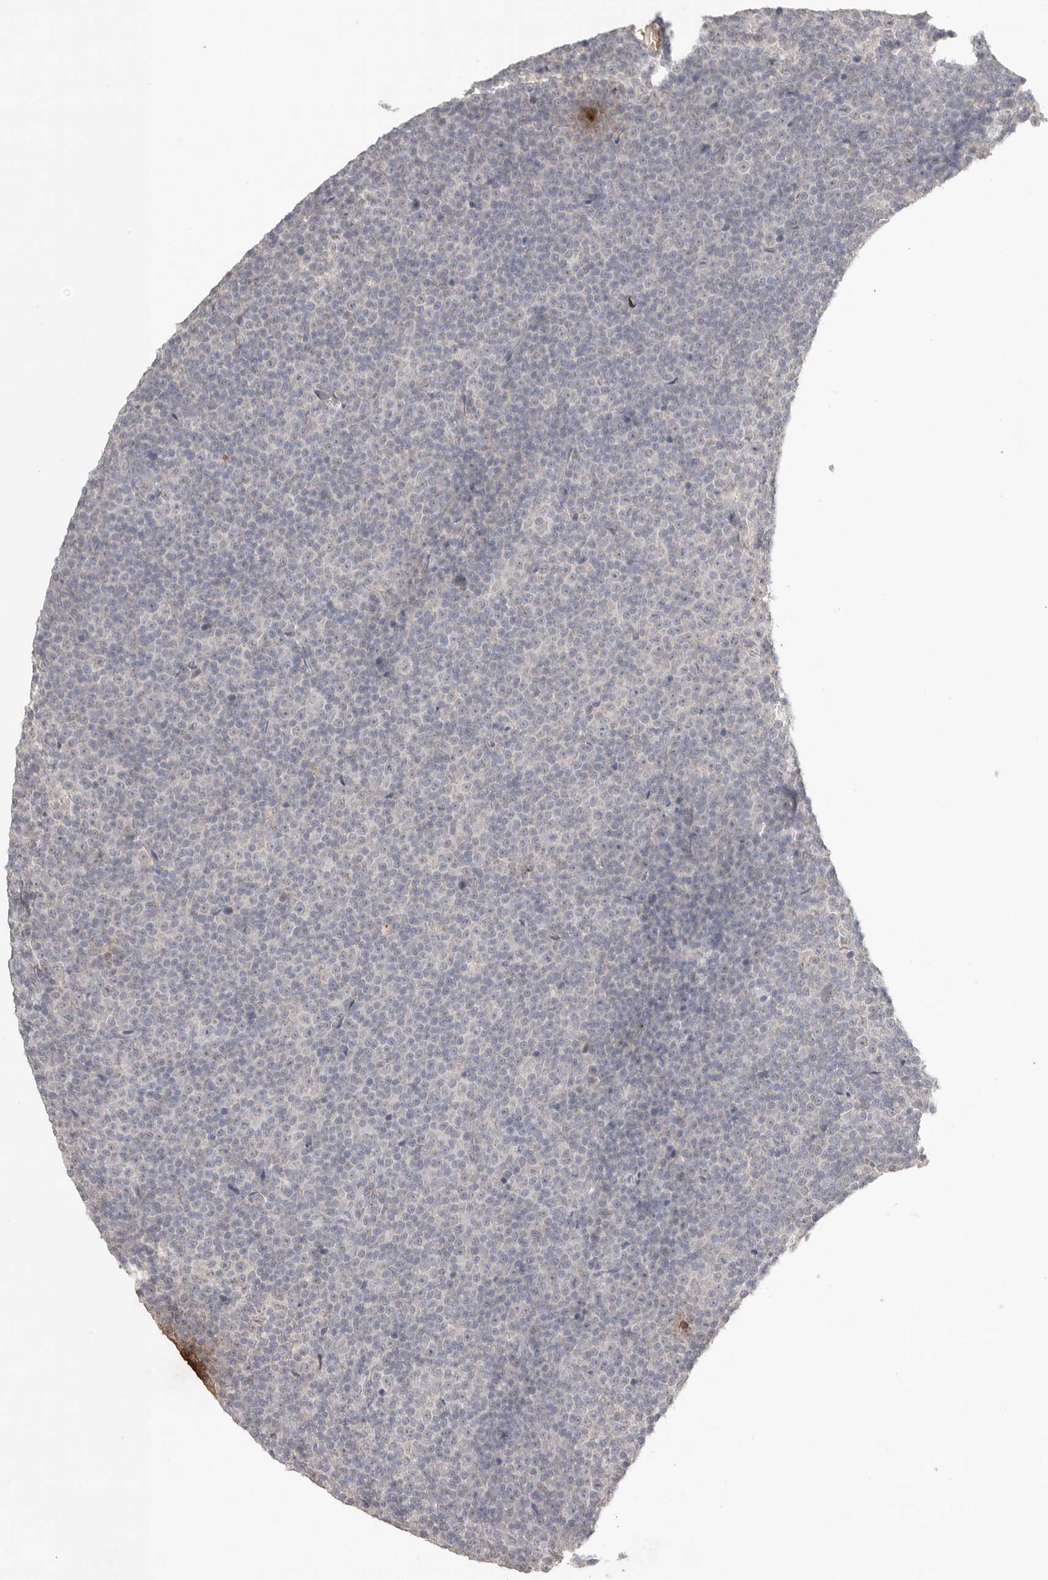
{"staining": {"intensity": "negative", "quantity": "none", "location": "none"}, "tissue": "lymphoma", "cell_type": "Tumor cells", "image_type": "cancer", "snomed": [{"axis": "morphology", "description": "Malignant lymphoma, non-Hodgkin's type, Low grade"}, {"axis": "topography", "description": "Lymph node"}], "caption": "Tumor cells show no significant protein expression in low-grade malignant lymphoma, non-Hodgkin's type.", "gene": "KLK5", "patient": {"sex": "female", "age": 67}}